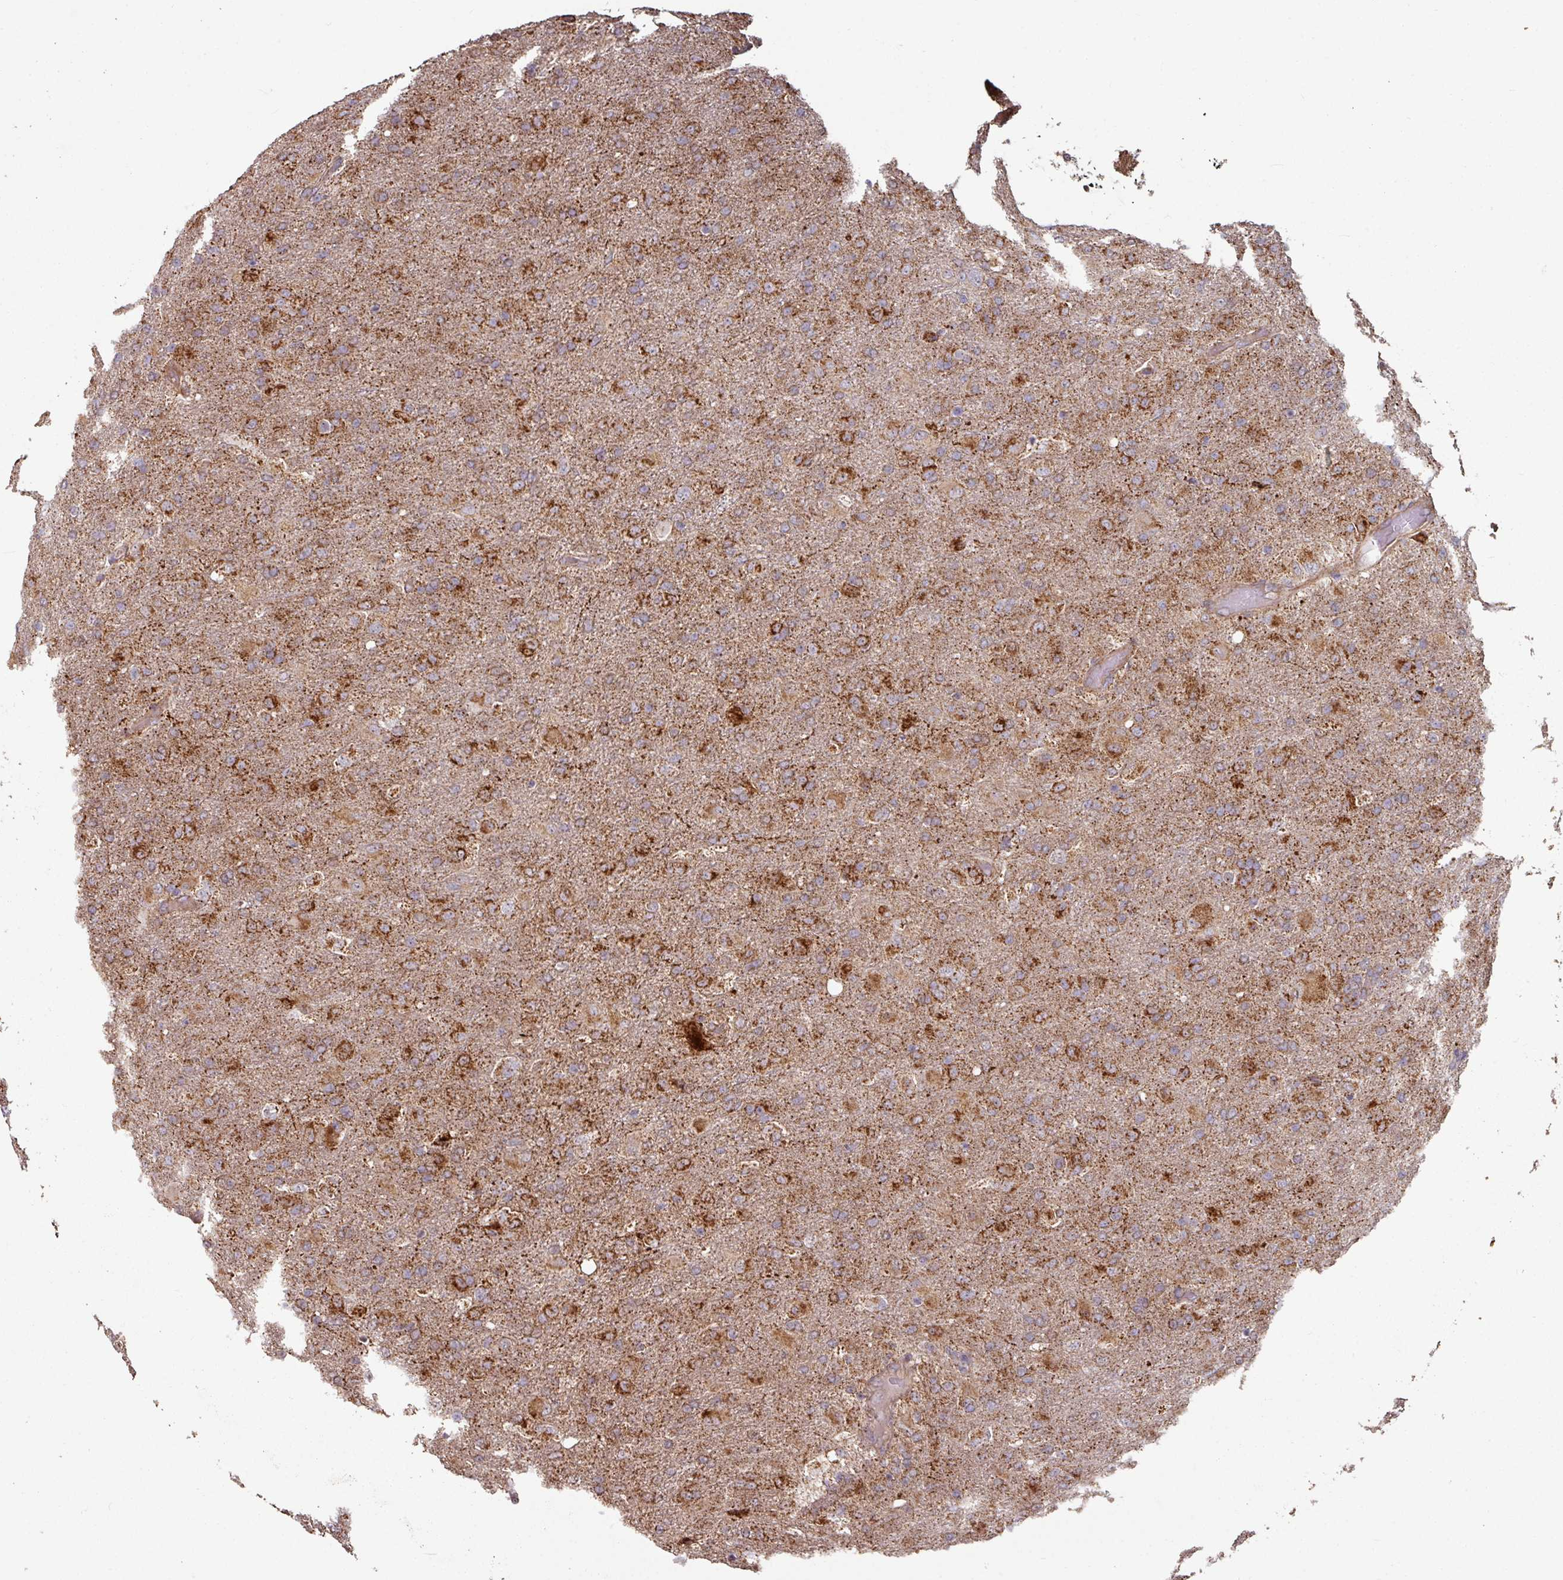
{"staining": {"intensity": "strong", "quantity": "25%-75%", "location": "cytoplasmic/membranous"}, "tissue": "glioma", "cell_type": "Tumor cells", "image_type": "cancer", "snomed": [{"axis": "morphology", "description": "Glioma, malignant, Low grade"}, {"axis": "topography", "description": "Brain"}], "caption": "Strong cytoplasmic/membranous protein staining is identified in about 25%-75% of tumor cells in glioma.", "gene": "OR2D3", "patient": {"sex": "male", "age": 65}}